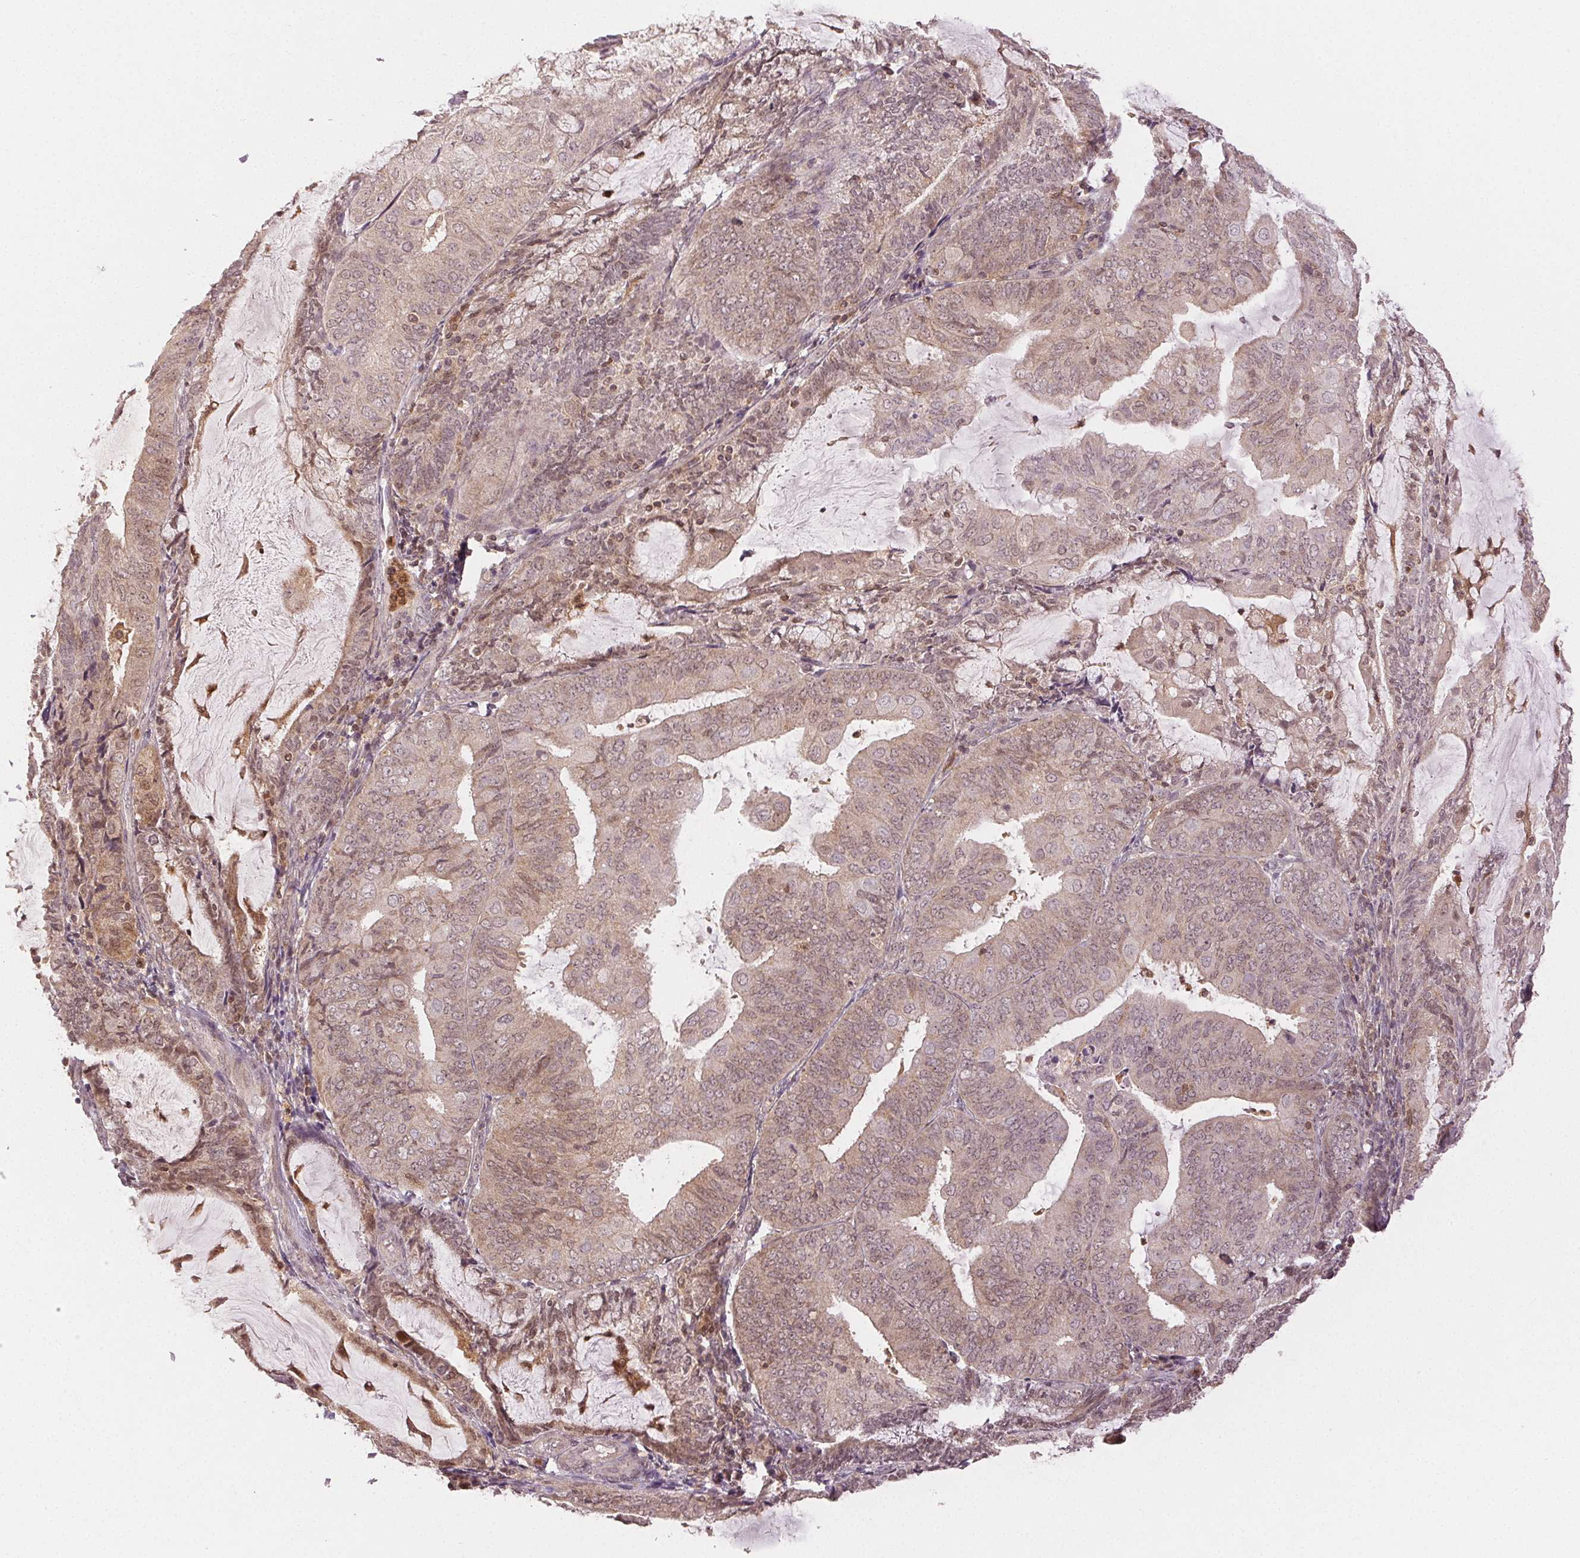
{"staining": {"intensity": "weak", "quantity": "25%-75%", "location": "cytoplasmic/membranous,nuclear"}, "tissue": "endometrial cancer", "cell_type": "Tumor cells", "image_type": "cancer", "snomed": [{"axis": "morphology", "description": "Adenocarcinoma, NOS"}, {"axis": "topography", "description": "Endometrium"}], "caption": "Approximately 25%-75% of tumor cells in human adenocarcinoma (endometrial) reveal weak cytoplasmic/membranous and nuclear protein positivity as visualized by brown immunohistochemical staining.", "gene": "MAPK14", "patient": {"sex": "female", "age": 81}}